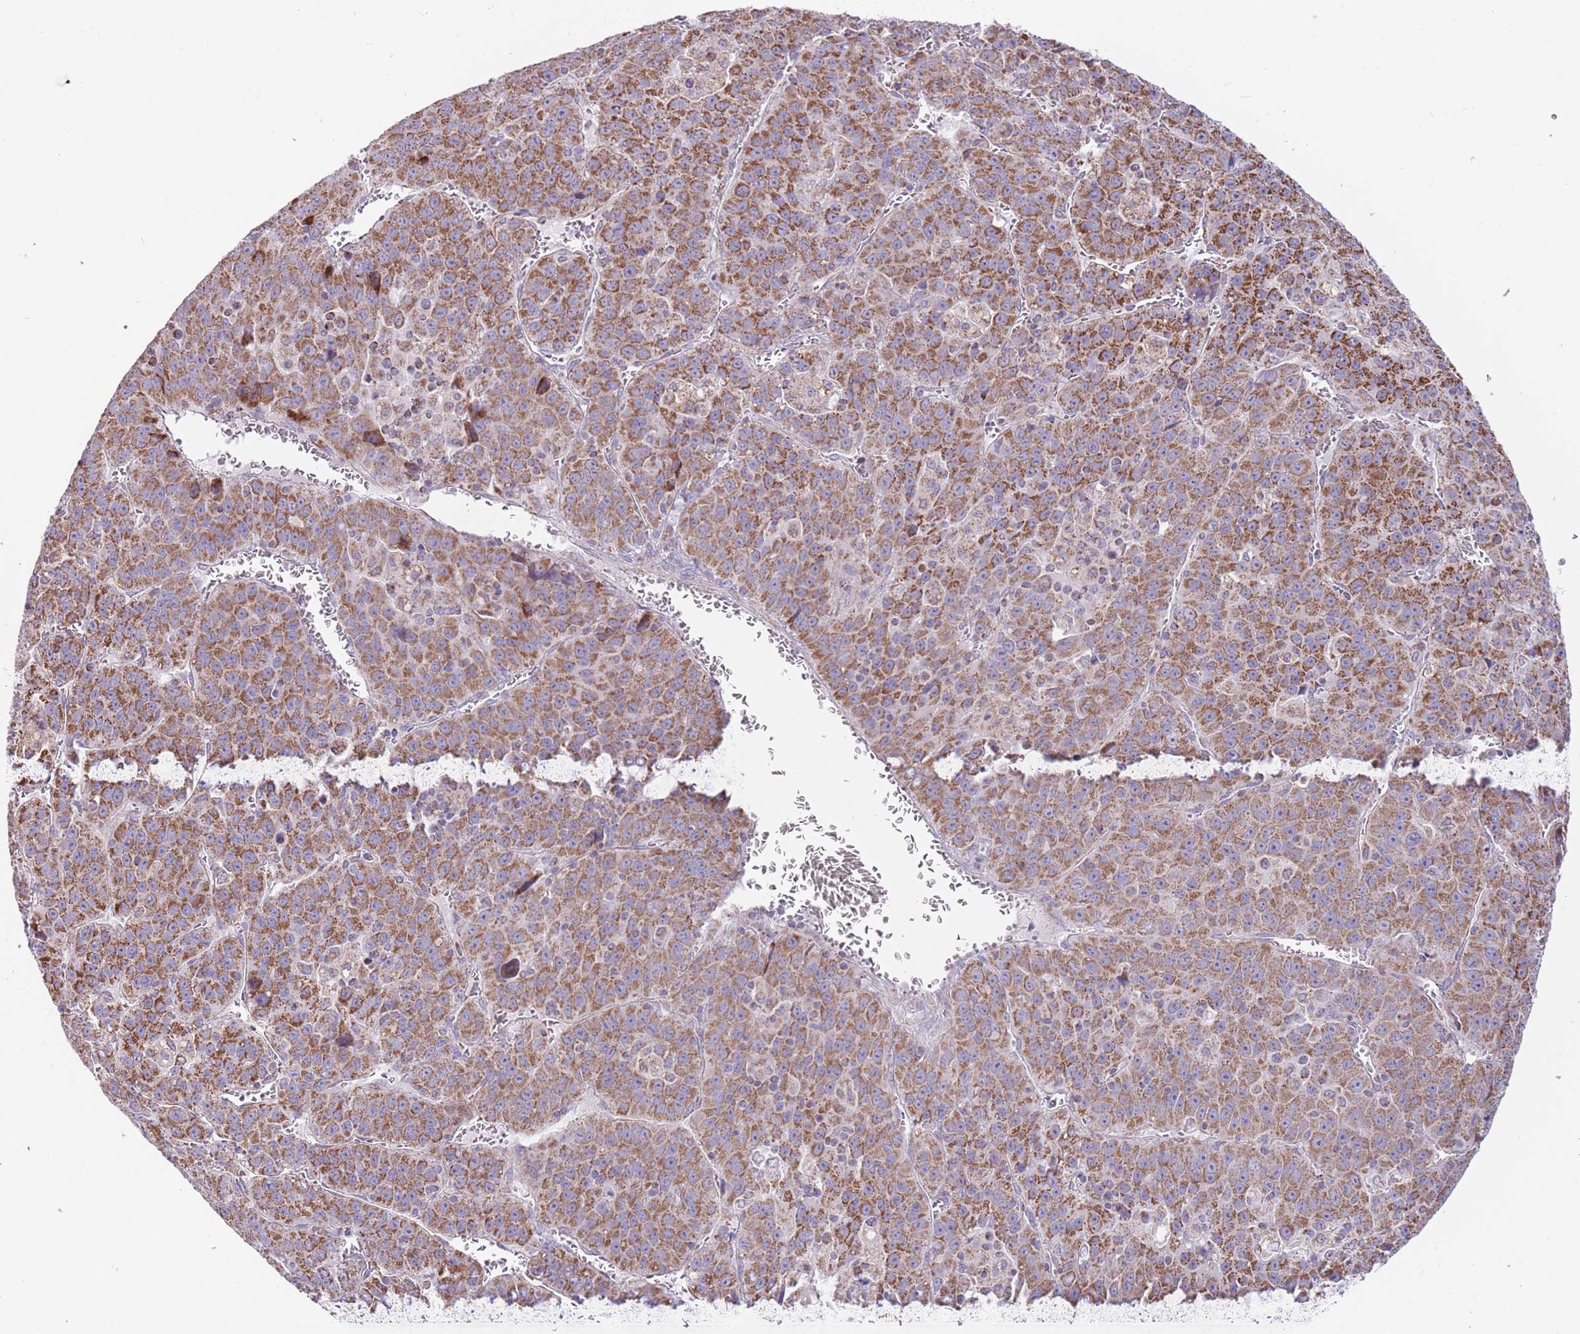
{"staining": {"intensity": "strong", "quantity": ">75%", "location": "cytoplasmic/membranous"}, "tissue": "liver cancer", "cell_type": "Tumor cells", "image_type": "cancer", "snomed": [{"axis": "morphology", "description": "Carcinoma, Hepatocellular, NOS"}, {"axis": "topography", "description": "Liver"}], "caption": "Protein staining reveals strong cytoplasmic/membranous expression in about >75% of tumor cells in liver hepatocellular carcinoma. (Brightfield microscopy of DAB IHC at high magnification).", "gene": "LHX6", "patient": {"sex": "female", "age": 53}}